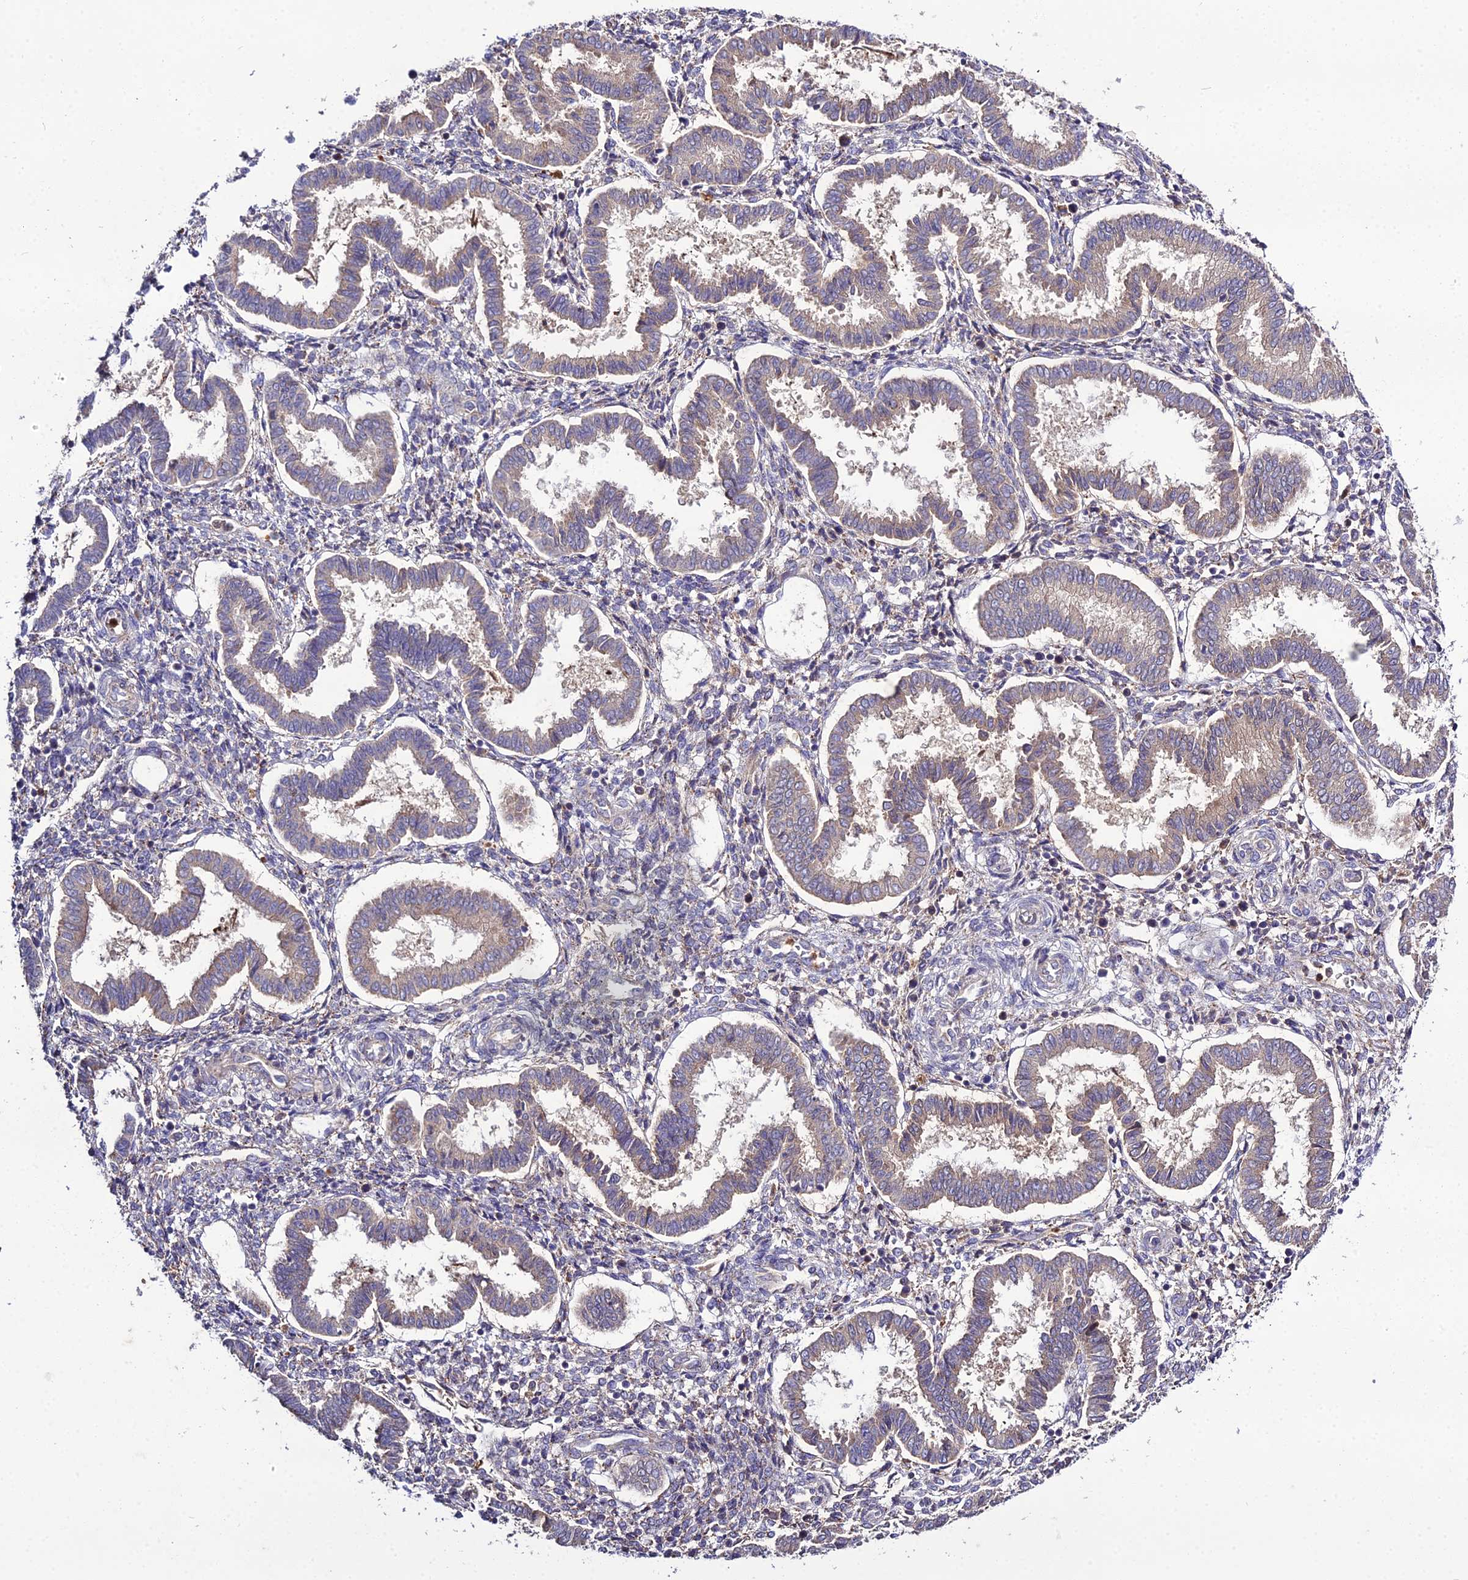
{"staining": {"intensity": "moderate", "quantity": "<25%", "location": "cytoplasmic/membranous"}, "tissue": "endometrium", "cell_type": "Cells in endometrial stroma", "image_type": "normal", "snomed": [{"axis": "morphology", "description": "Normal tissue, NOS"}, {"axis": "topography", "description": "Endometrium"}], "caption": "High-power microscopy captured an IHC micrograph of unremarkable endometrium, revealing moderate cytoplasmic/membranous expression in about <25% of cells in endometrial stroma. (DAB (3,3'-diaminobenzidine) = brown stain, brightfield microscopy at high magnification).", "gene": "EID2", "patient": {"sex": "female", "age": 24}}